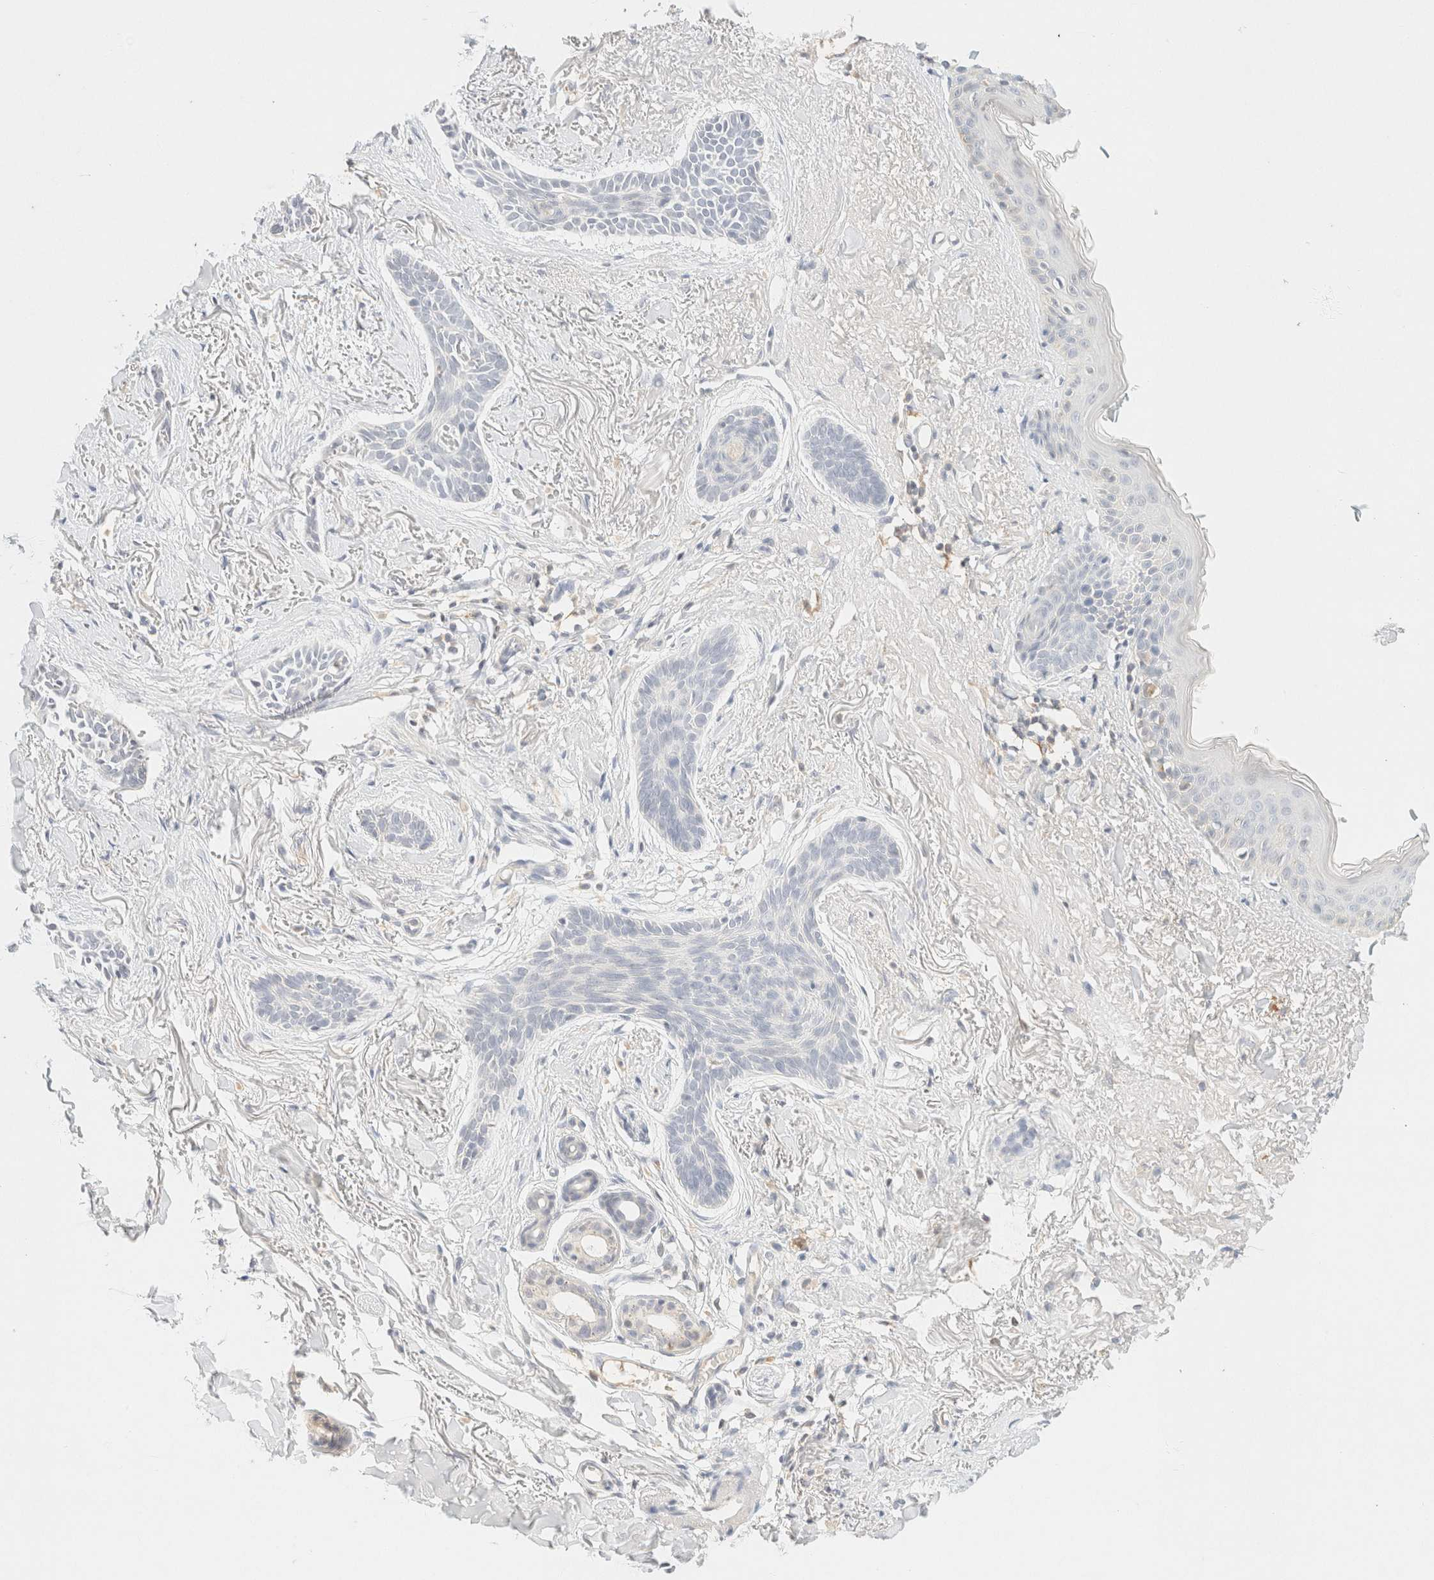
{"staining": {"intensity": "negative", "quantity": "none", "location": "none"}, "tissue": "skin cancer", "cell_type": "Tumor cells", "image_type": "cancer", "snomed": [{"axis": "morphology", "description": "Basal cell carcinoma"}, {"axis": "topography", "description": "Skin"}], "caption": "An immunohistochemistry (IHC) histopathology image of skin basal cell carcinoma is shown. There is no staining in tumor cells of skin basal cell carcinoma.", "gene": "TIMD4", "patient": {"sex": "female", "age": 84}}